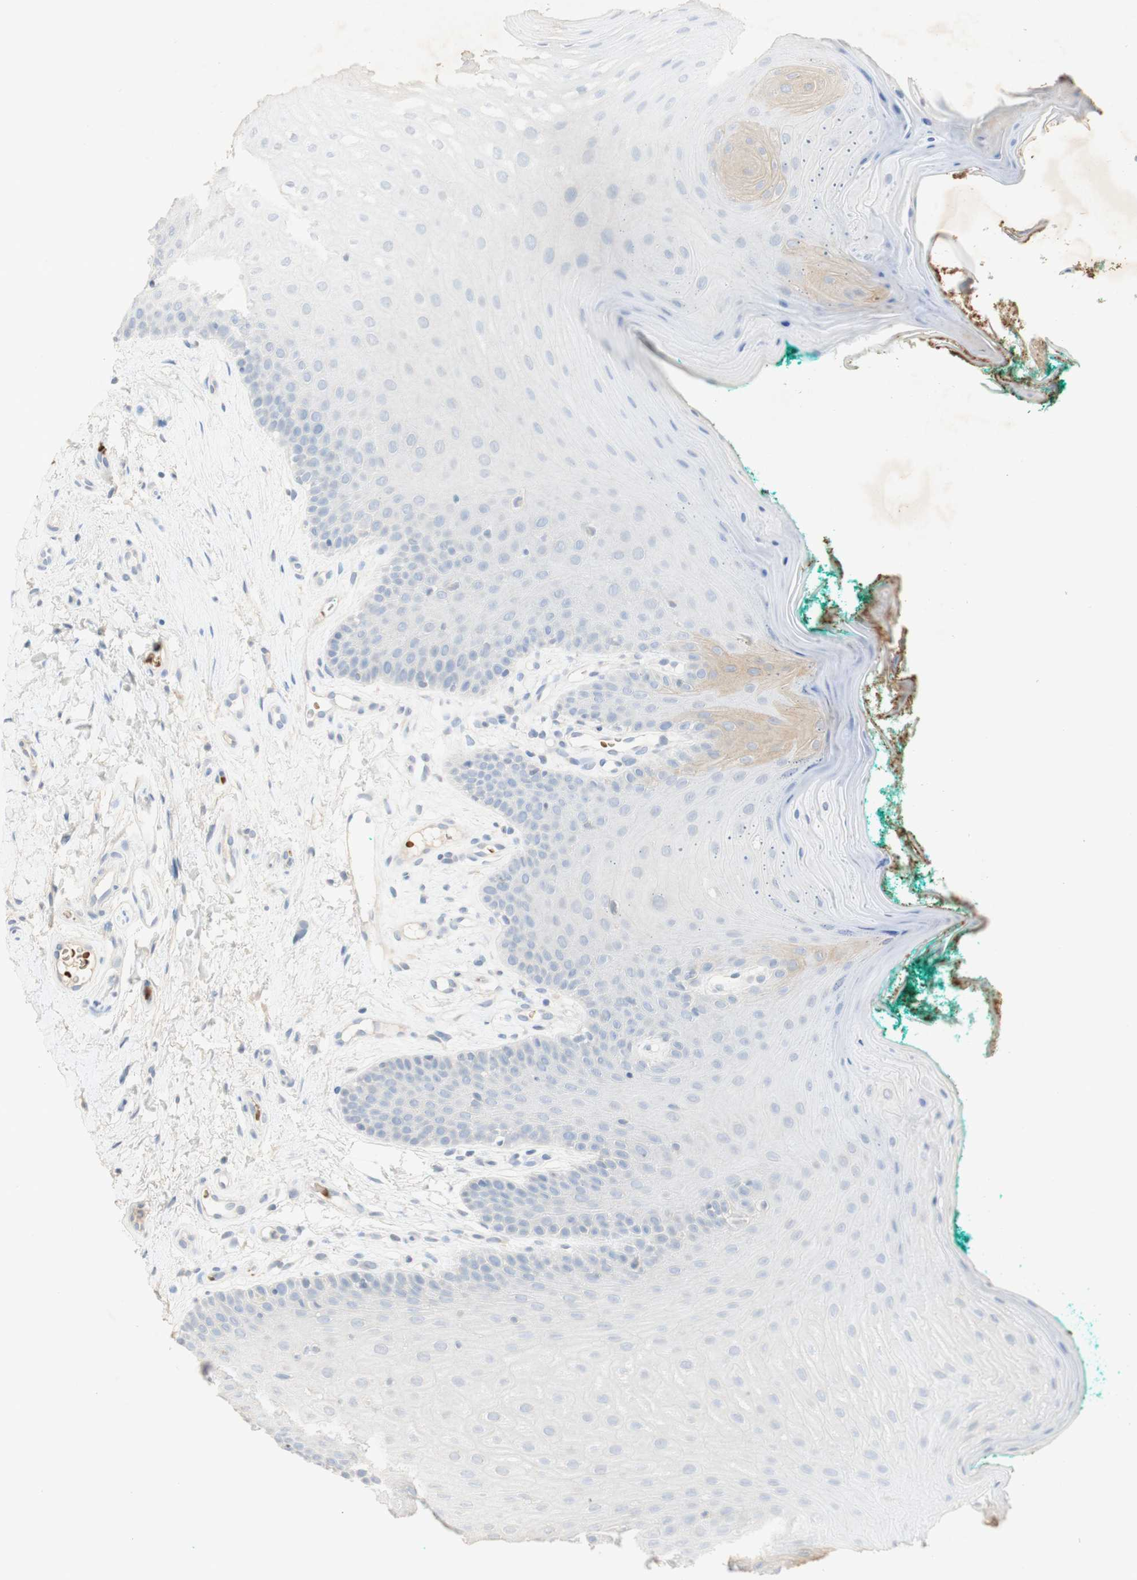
{"staining": {"intensity": "weak", "quantity": "<25%", "location": "cytoplasmic/membranous"}, "tissue": "oral mucosa", "cell_type": "Squamous epithelial cells", "image_type": "normal", "snomed": [{"axis": "morphology", "description": "Normal tissue, NOS"}, {"axis": "topography", "description": "Skeletal muscle"}, {"axis": "topography", "description": "Oral tissue"}], "caption": "This is an IHC photomicrograph of unremarkable oral mucosa. There is no expression in squamous epithelial cells.", "gene": "EPO", "patient": {"sex": "male", "age": 58}}